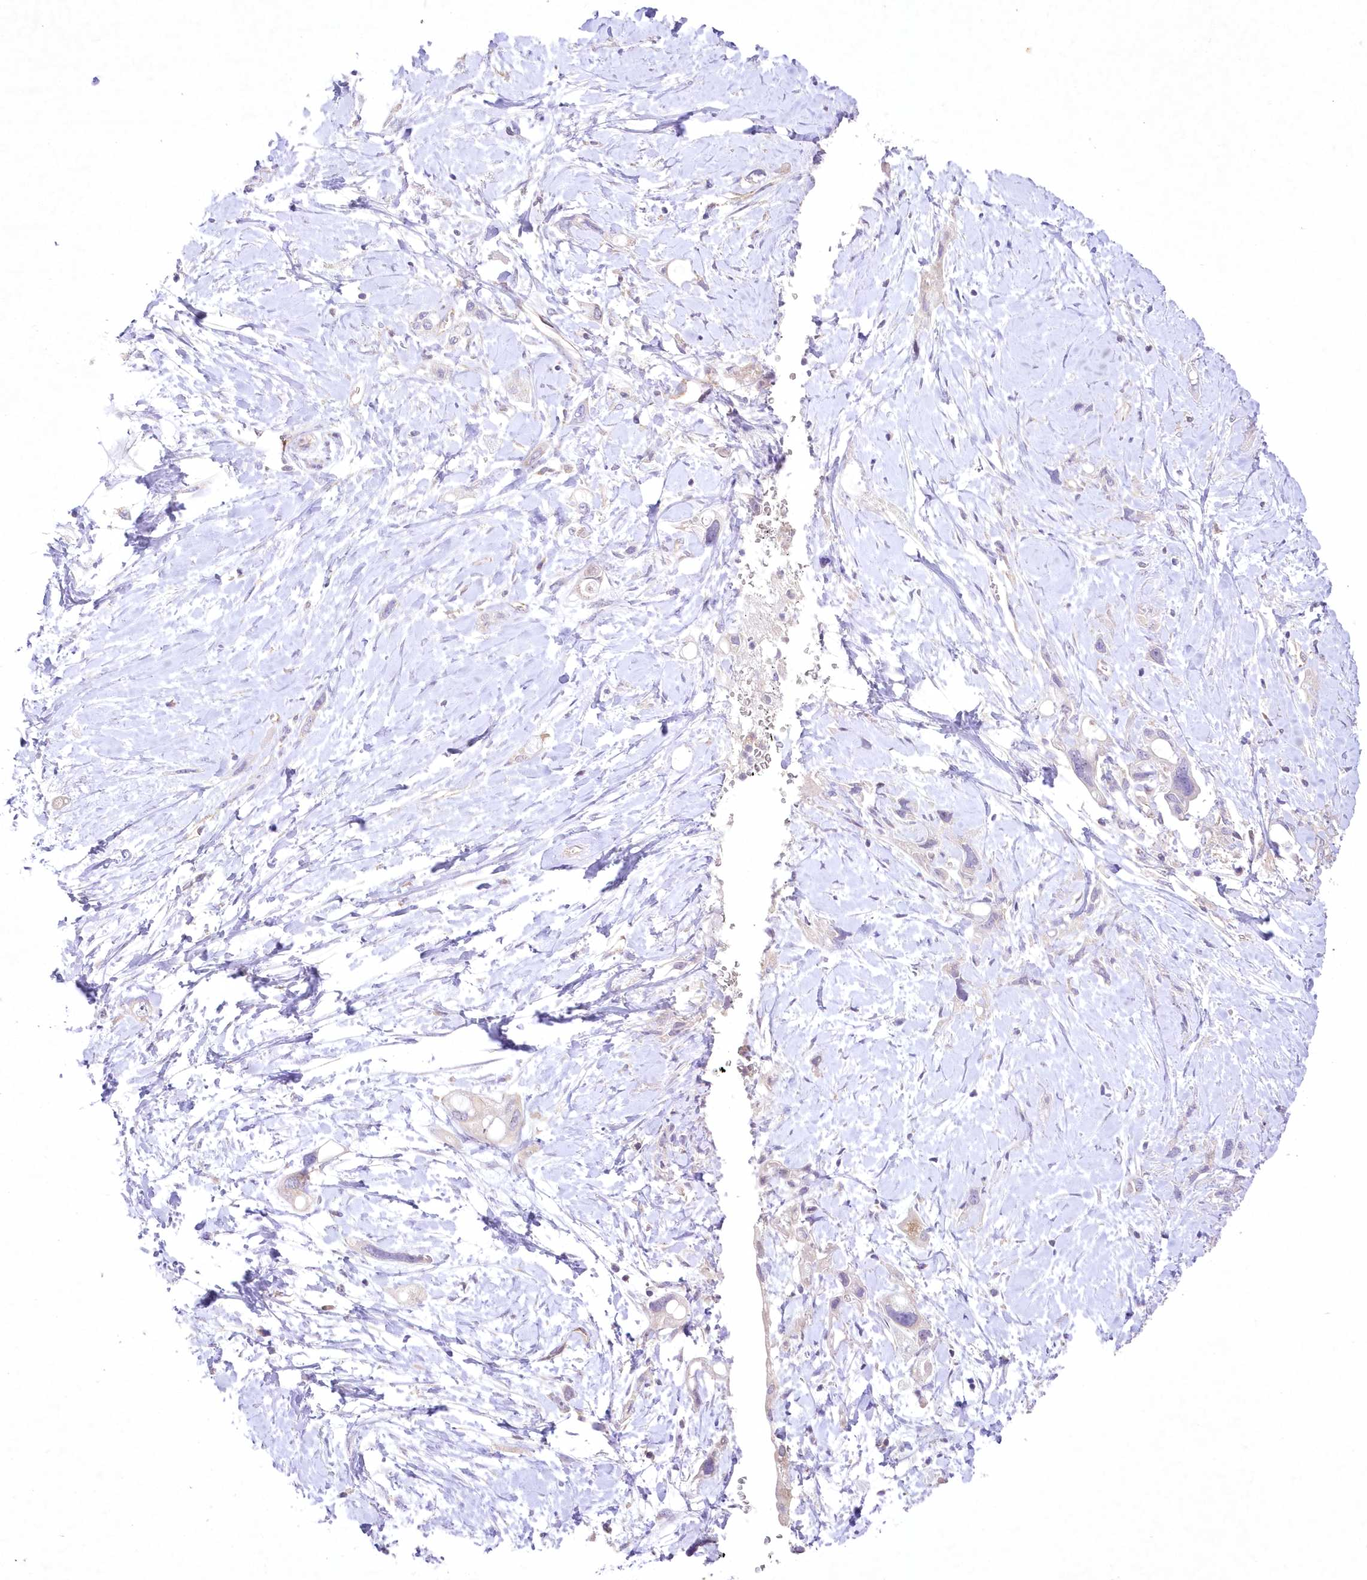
{"staining": {"intensity": "negative", "quantity": "none", "location": "none"}, "tissue": "pancreatic cancer", "cell_type": "Tumor cells", "image_type": "cancer", "snomed": [{"axis": "morphology", "description": "Adenocarcinoma, NOS"}, {"axis": "topography", "description": "Pancreas"}], "caption": "This micrograph is of pancreatic cancer (adenocarcinoma) stained with IHC to label a protein in brown with the nuclei are counter-stained blue. There is no expression in tumor cells. (Brightfield microscopy of DAB immunohistochemistry (IHC) at high magnification).", "gene": "ITSN2", "patient": {"sex": "female", "age": 56}}